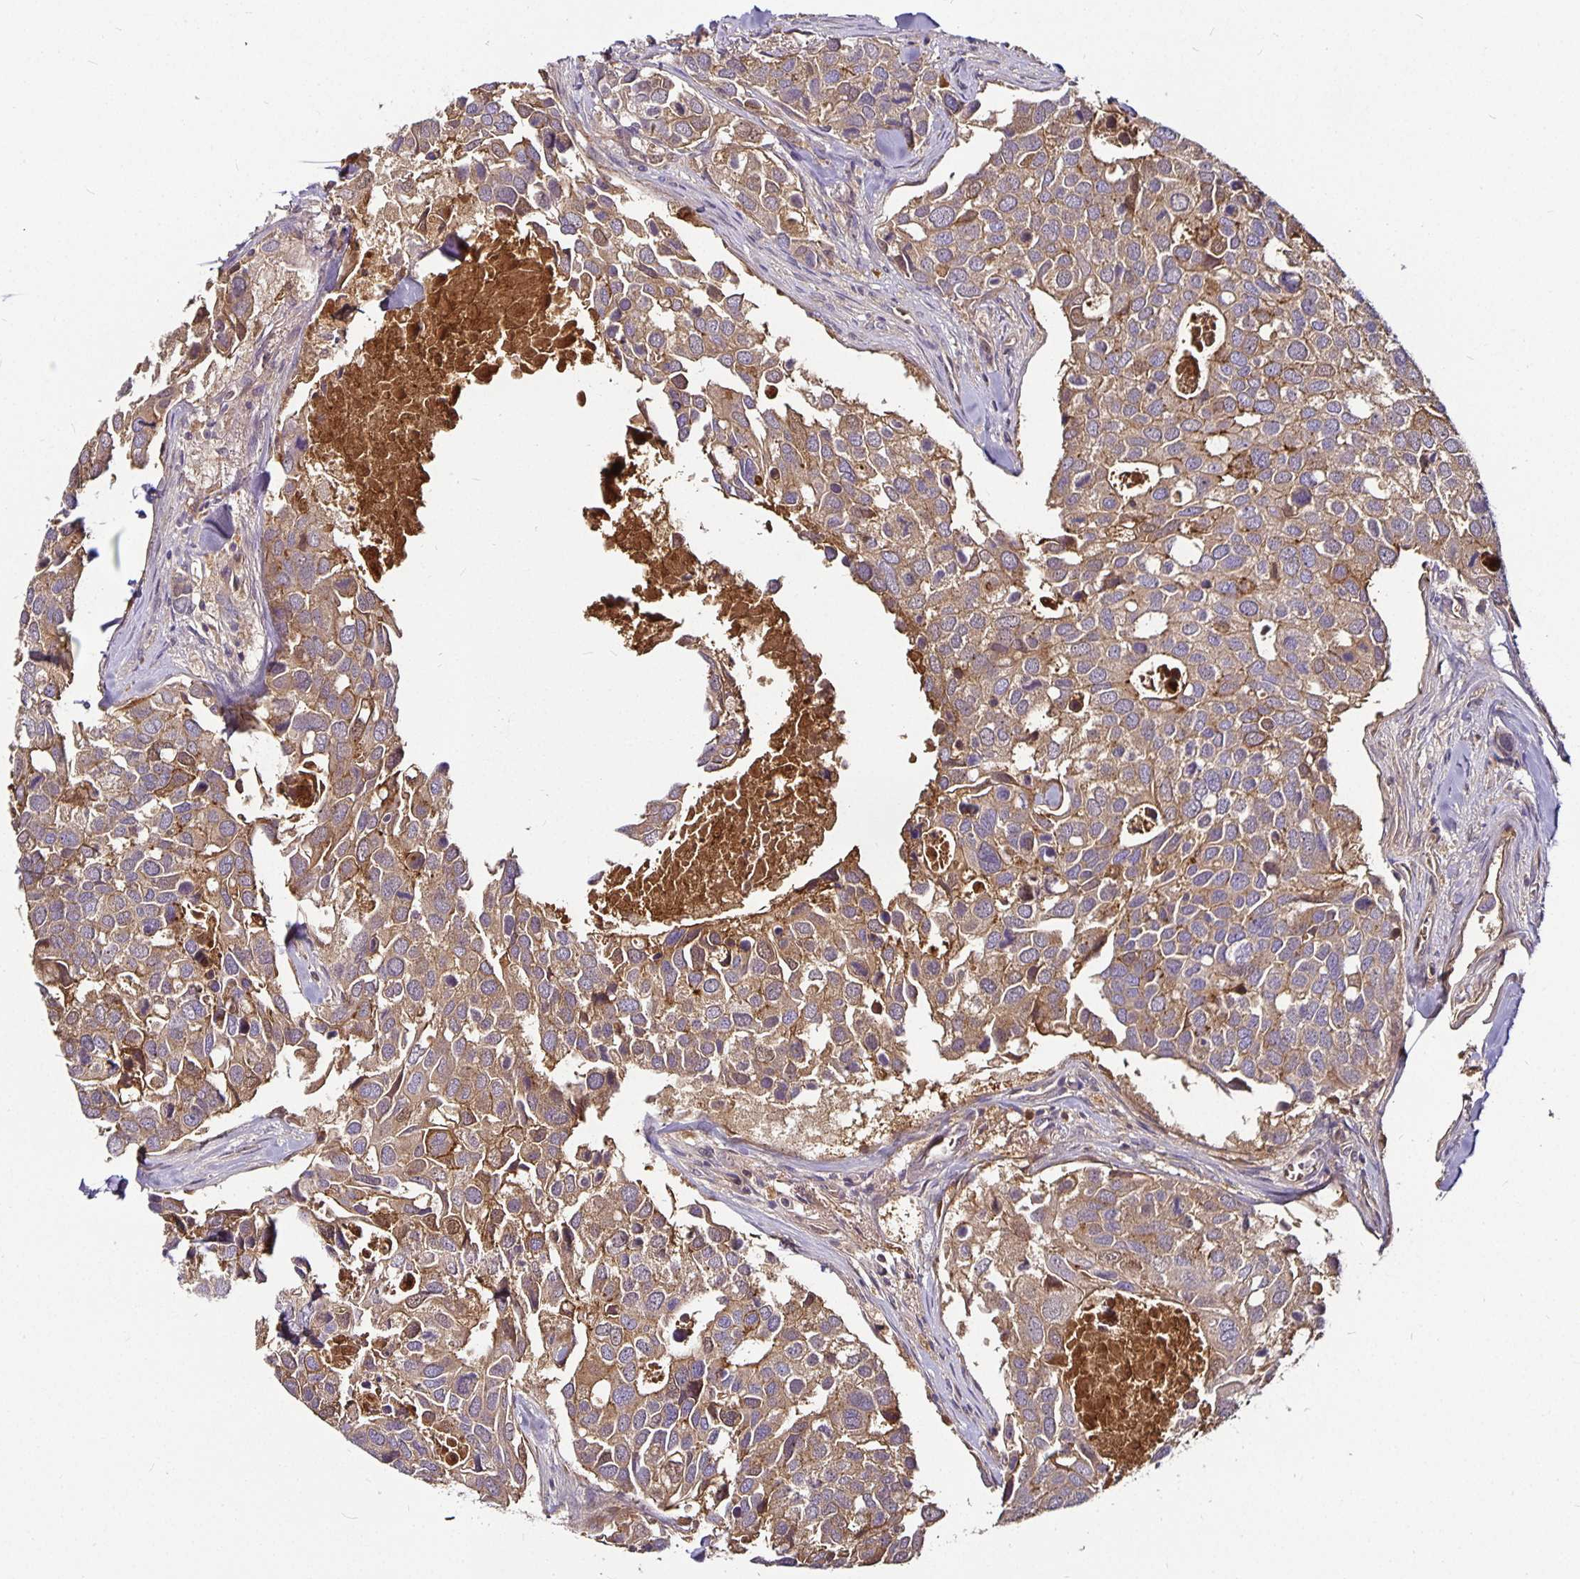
{"staining": {"intensity": "moderate", "quantity": ">75%", "location": "cytoplasmic/membranous"}, "tissue": "breast cancer", "cell_type": "Tumor cells", "image_type": "cancer", "snomed": [{"axis": "morphology", "description": "Duct carcinoma"}, {"axis": "topography", "description": "Breast"}], "caption": "A medium amount of moderate cytoplasmic/membranous positivity is seen in approximately >75% of tumor cells in breast cancer (invasive ductal carcinoma) tissue.", "gene": "CA12", "patient": {"sex": "female", "age": 83}}